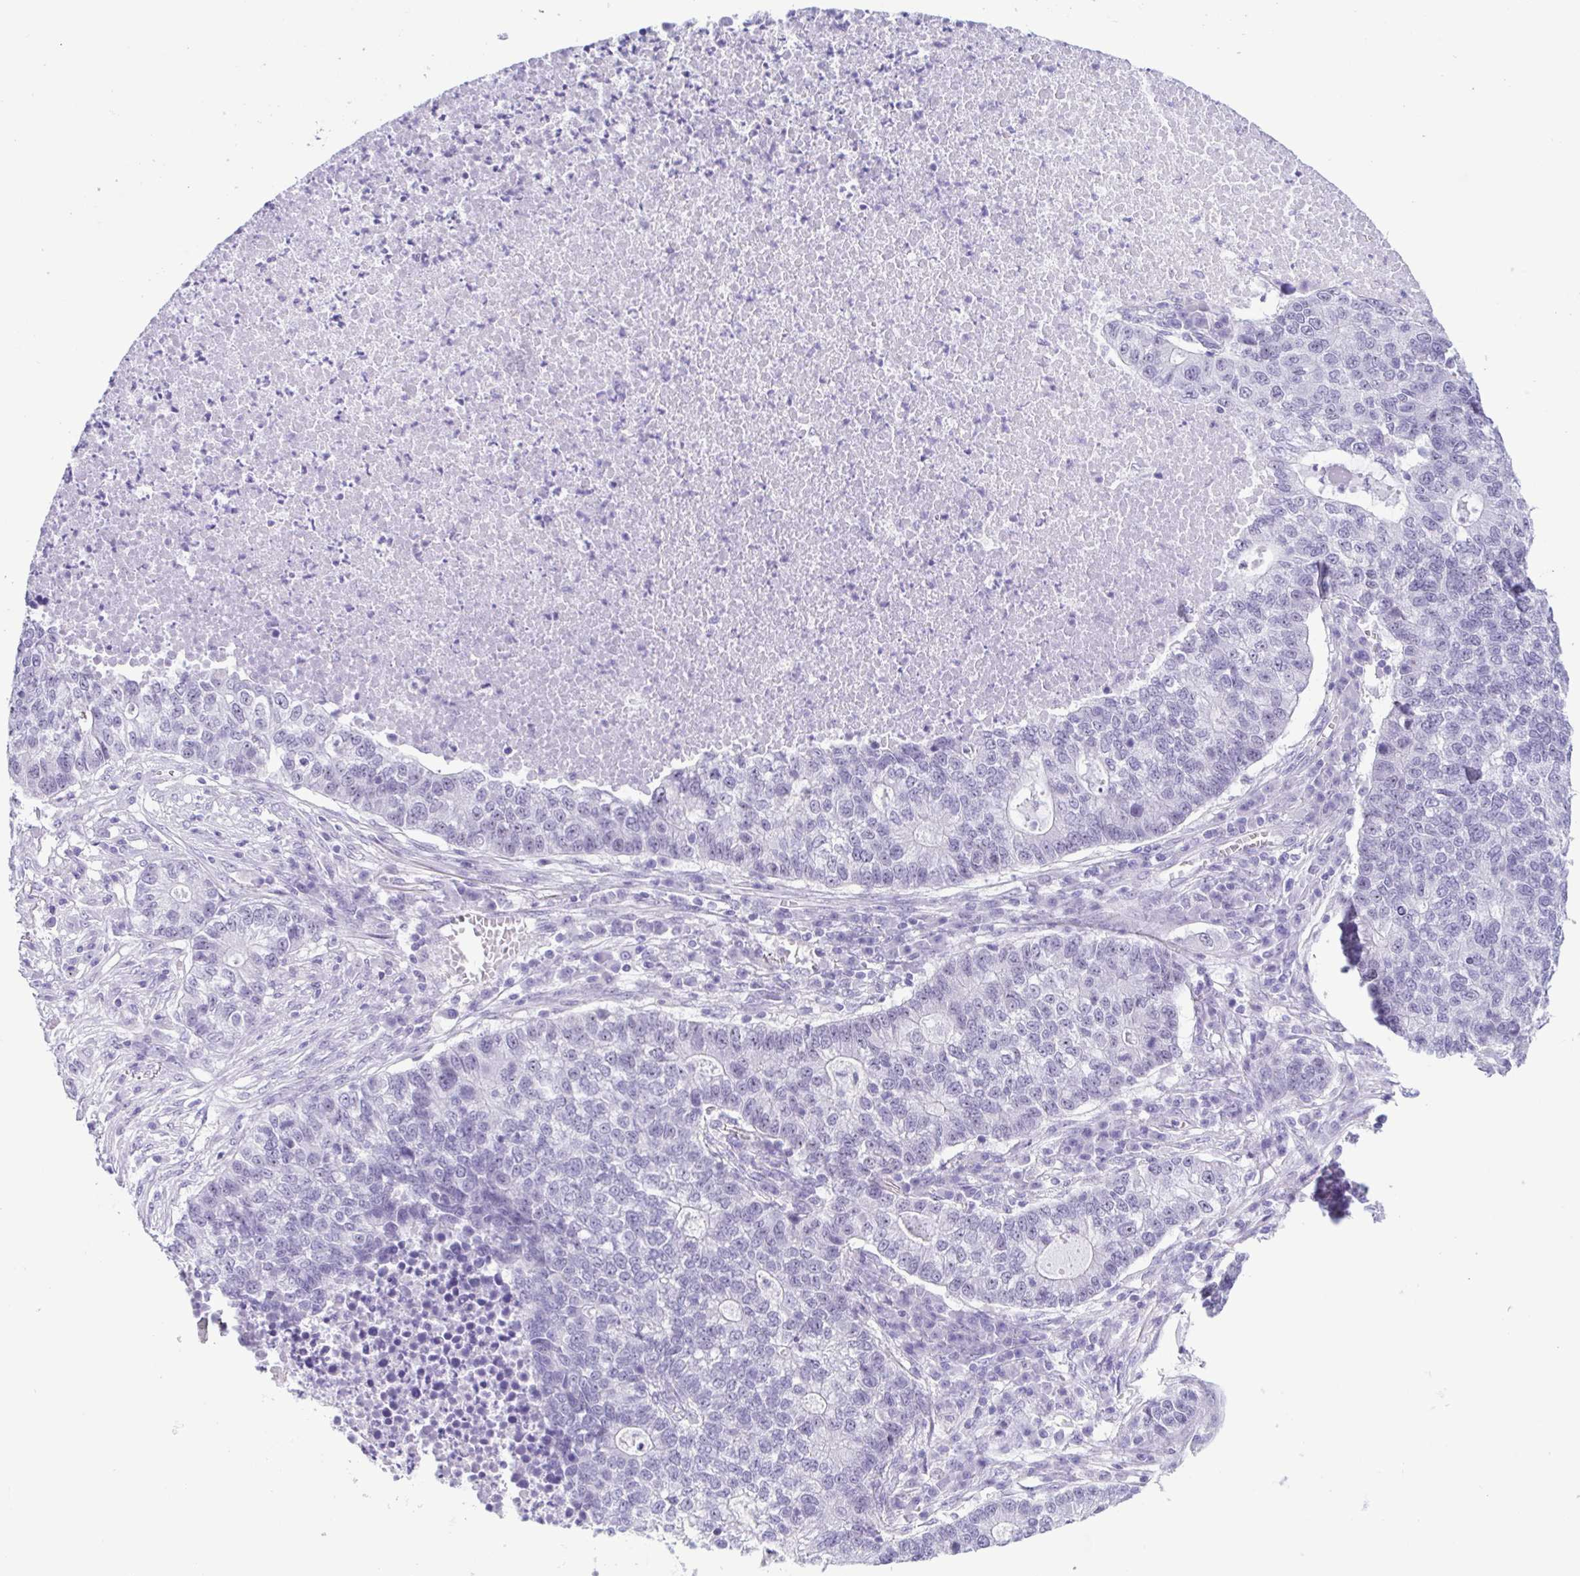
{"staining": {"intensity": "negative", "quantity": "none", "location": "none"}, "tissue": "lung cancer", "cell_type": "Tumor cells", "image_type": "cancer", "snomed": [{"axis": "morphology", "description": "Adenocarcinoma, NOS"}, {"axis": "topography", "description": "Lung"}], "caption": "IHC micrograph of neoplastic tissue: lung cancer (adenocarcinoma) stained with DAB (3,3'-diaminobenzidine) displays no significant protein expression in tumor cells.", "gene": "MYL7", "patient": {"sex": "male", "age": 57}}